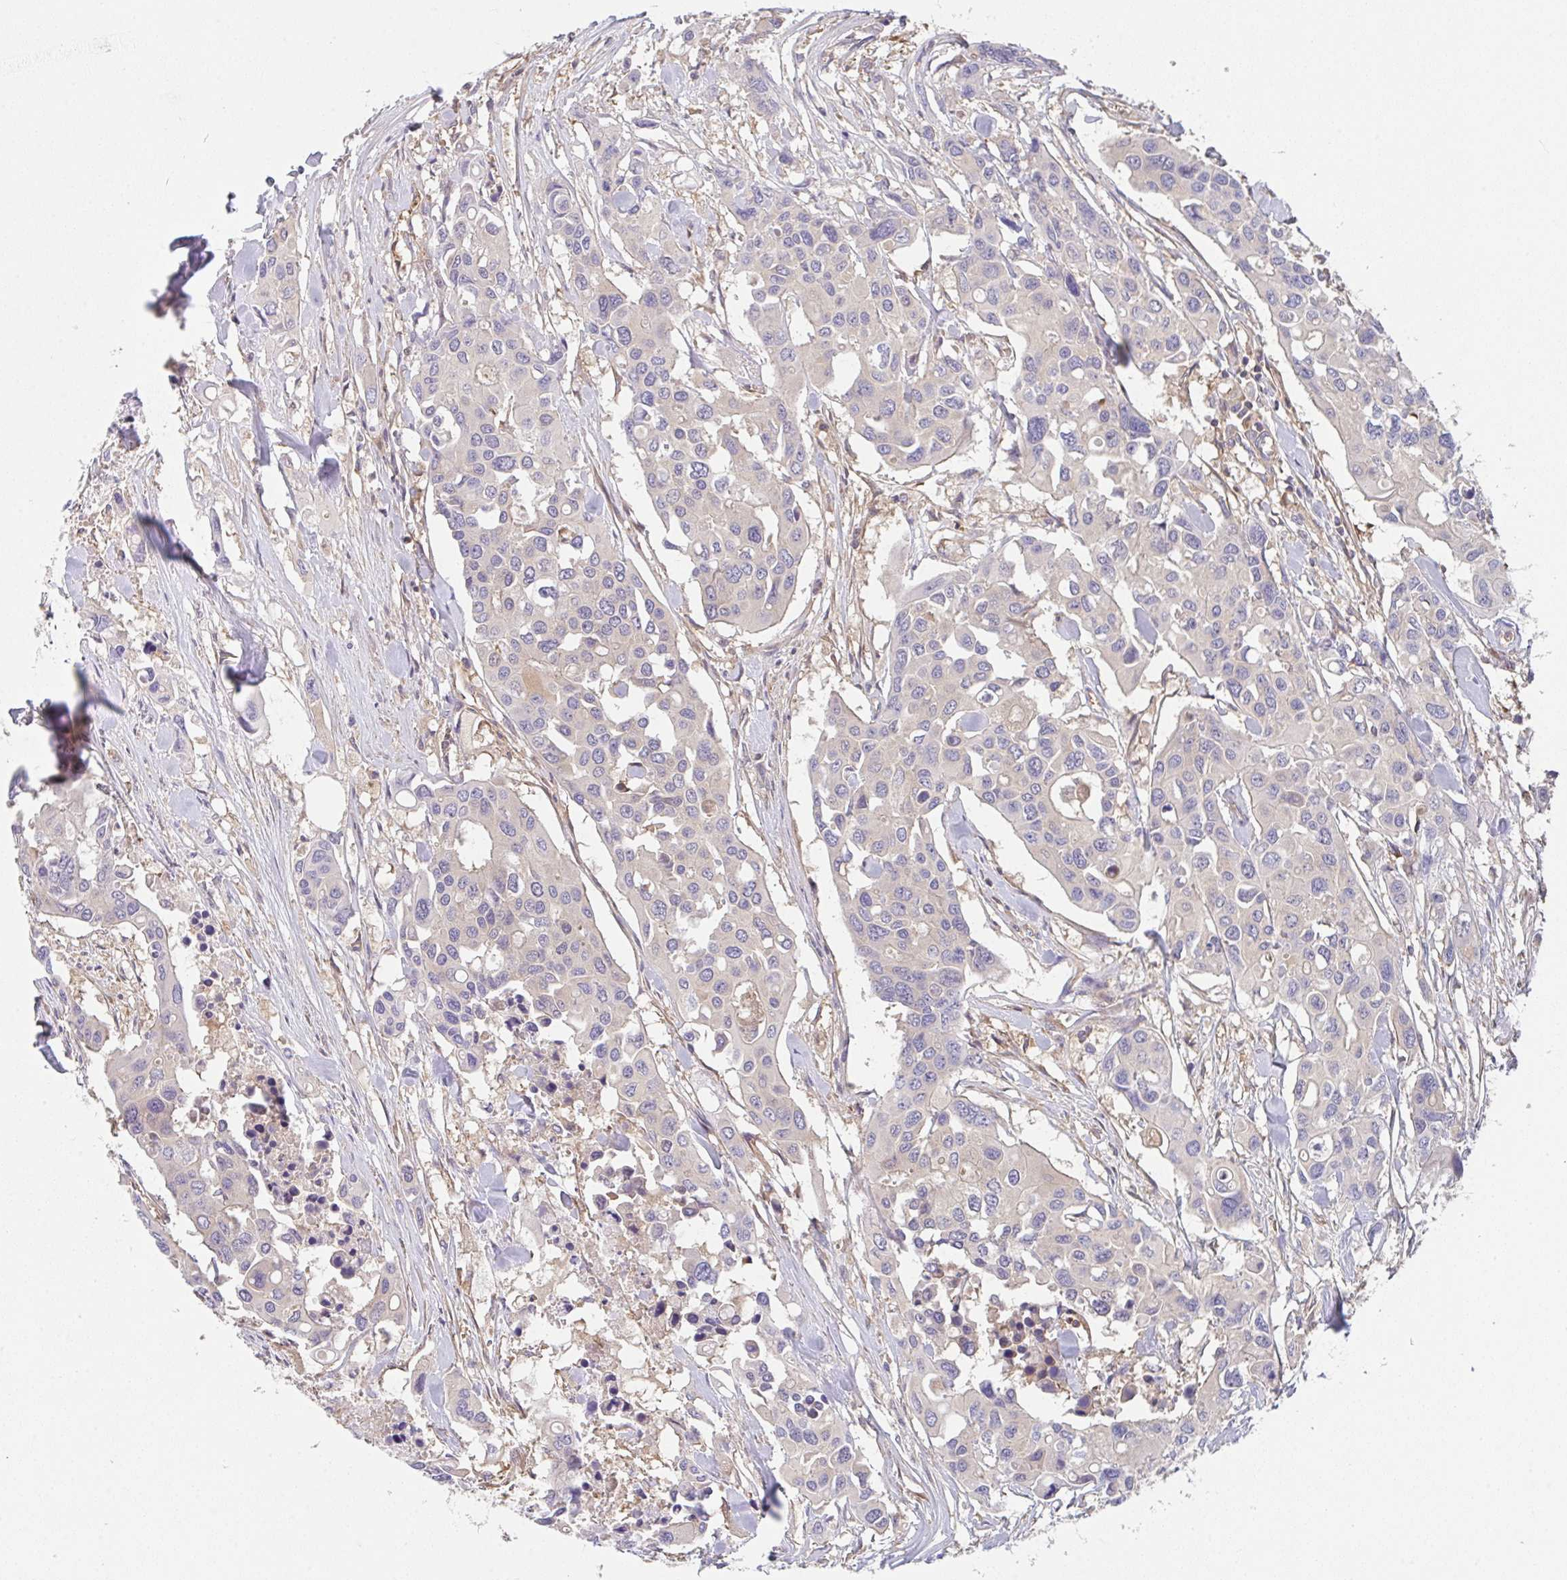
{"staining": {"intensity": "negative", "quantity": "none", "location": "none"}, "tissue": "colorectal cancer", "cell_type": "Tumor cells", "image_type": "cancer", "snomed": [{"axis": "morphology", "description": "Adenocarcinoma, NOS"}, {"axis": "topography", "description": "Colon"}], "caption": "Tumor cells show no significant protein positivity in colorectal cancer. Brightfield microscopy of immunohistochemistry (IHC) stained with DAB (brown) and hematoxylin (blue), captured at high magnification.", "gene": "TMEM229A", "patient": {"sex": "male", "age": 77}}